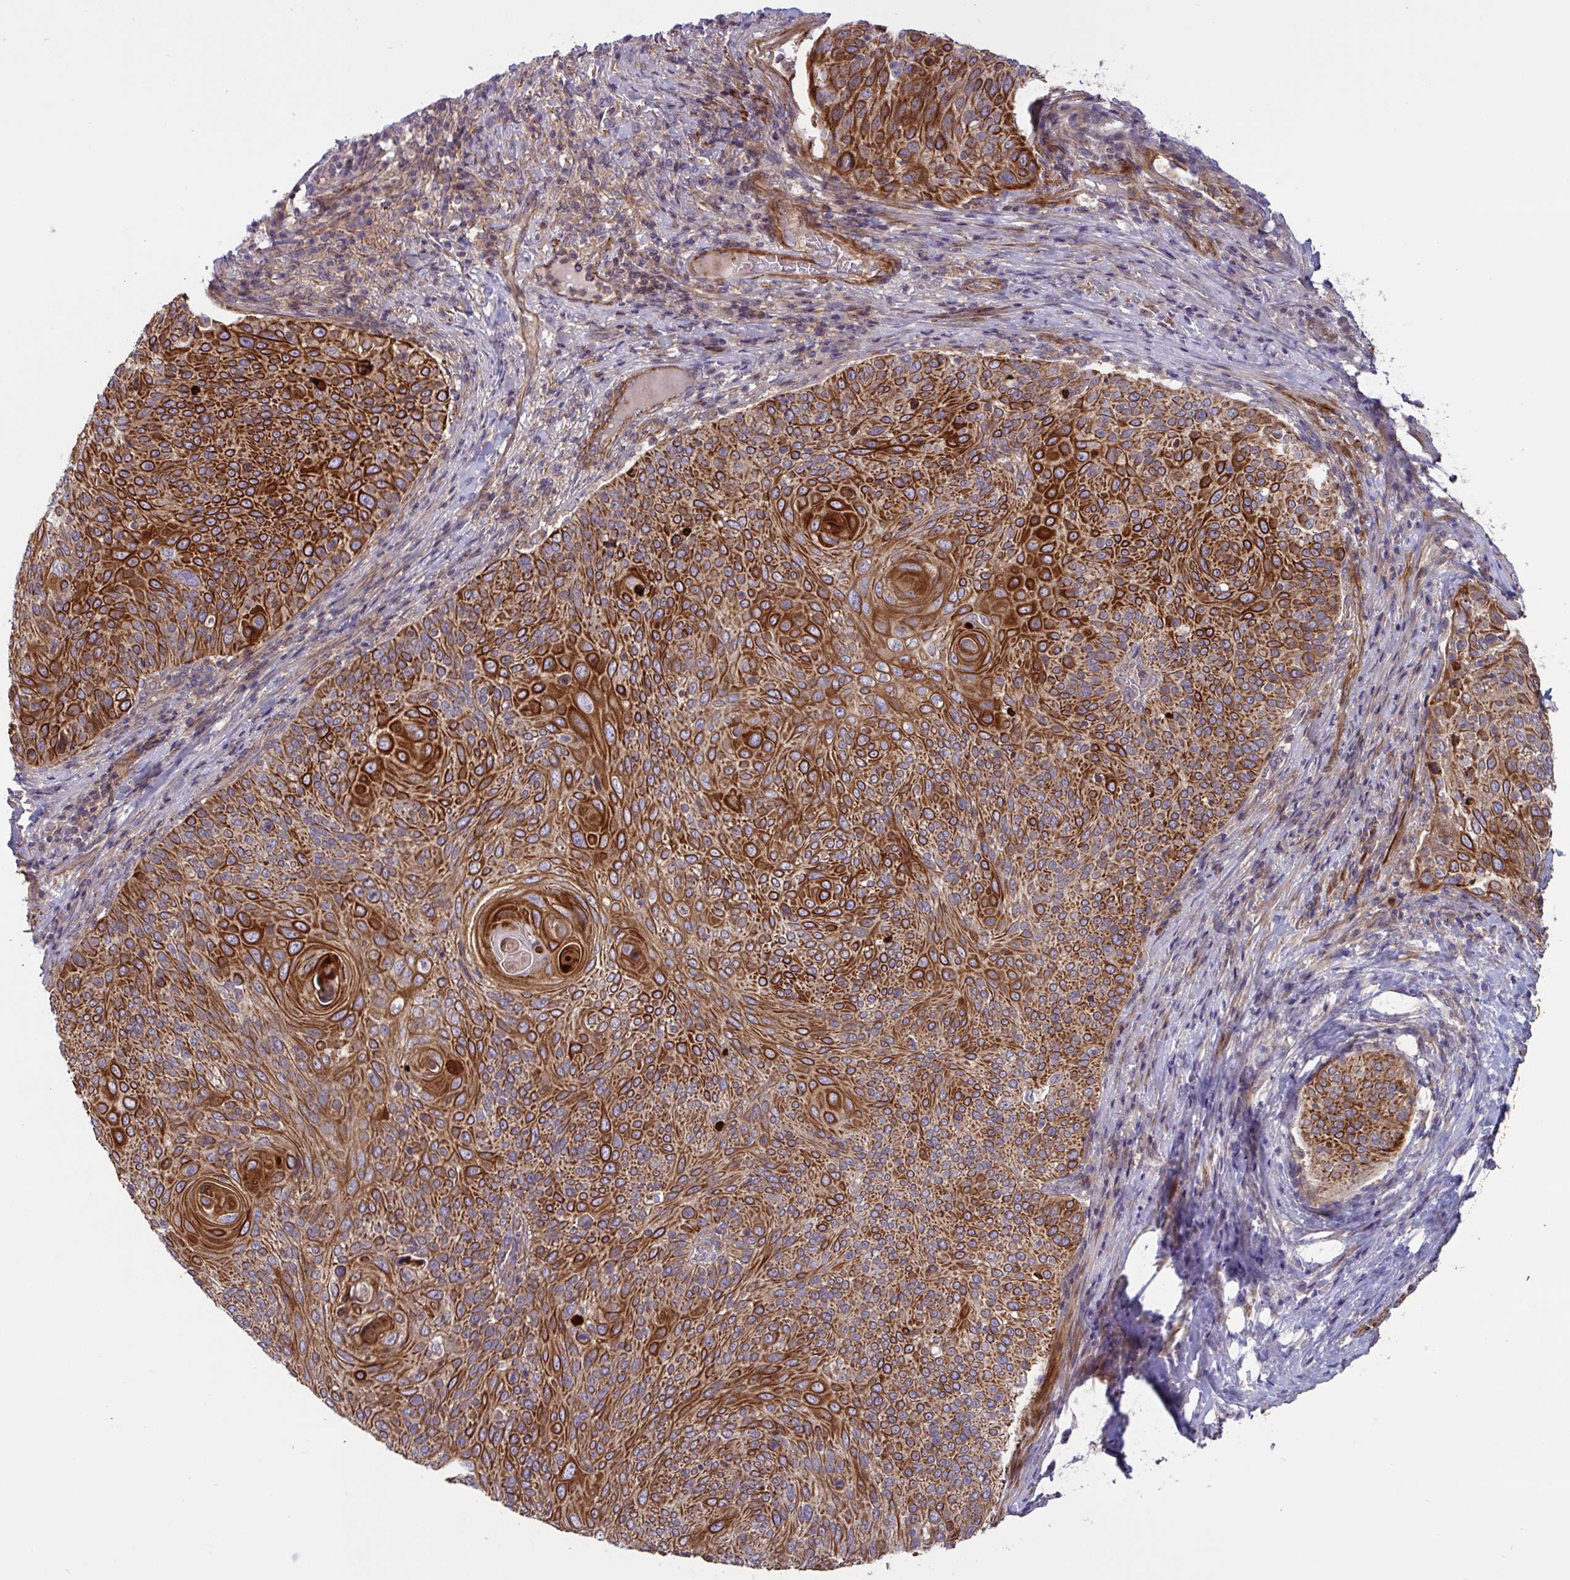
{"staining": {"intensity": "strong", "quantity": ">75%", "location": "cytoplasmic/membranous"}, "tissue": "cervical cancer", "cell_type": "Tumor cells", "image_type": "cancer", "snomed": [{"axis": "morphology", "description": "Squamous cell carcinoma, NOS"}, {"axis": "topography", "description": "Cervix"}], "caption": "Tumor cells display strong cytoplasmic/membranous positivity in about >75% of cells in squamous cell carcinoma (cervical).", "gene": "TANK", "patient": {"sex": "female", "age": 31}}